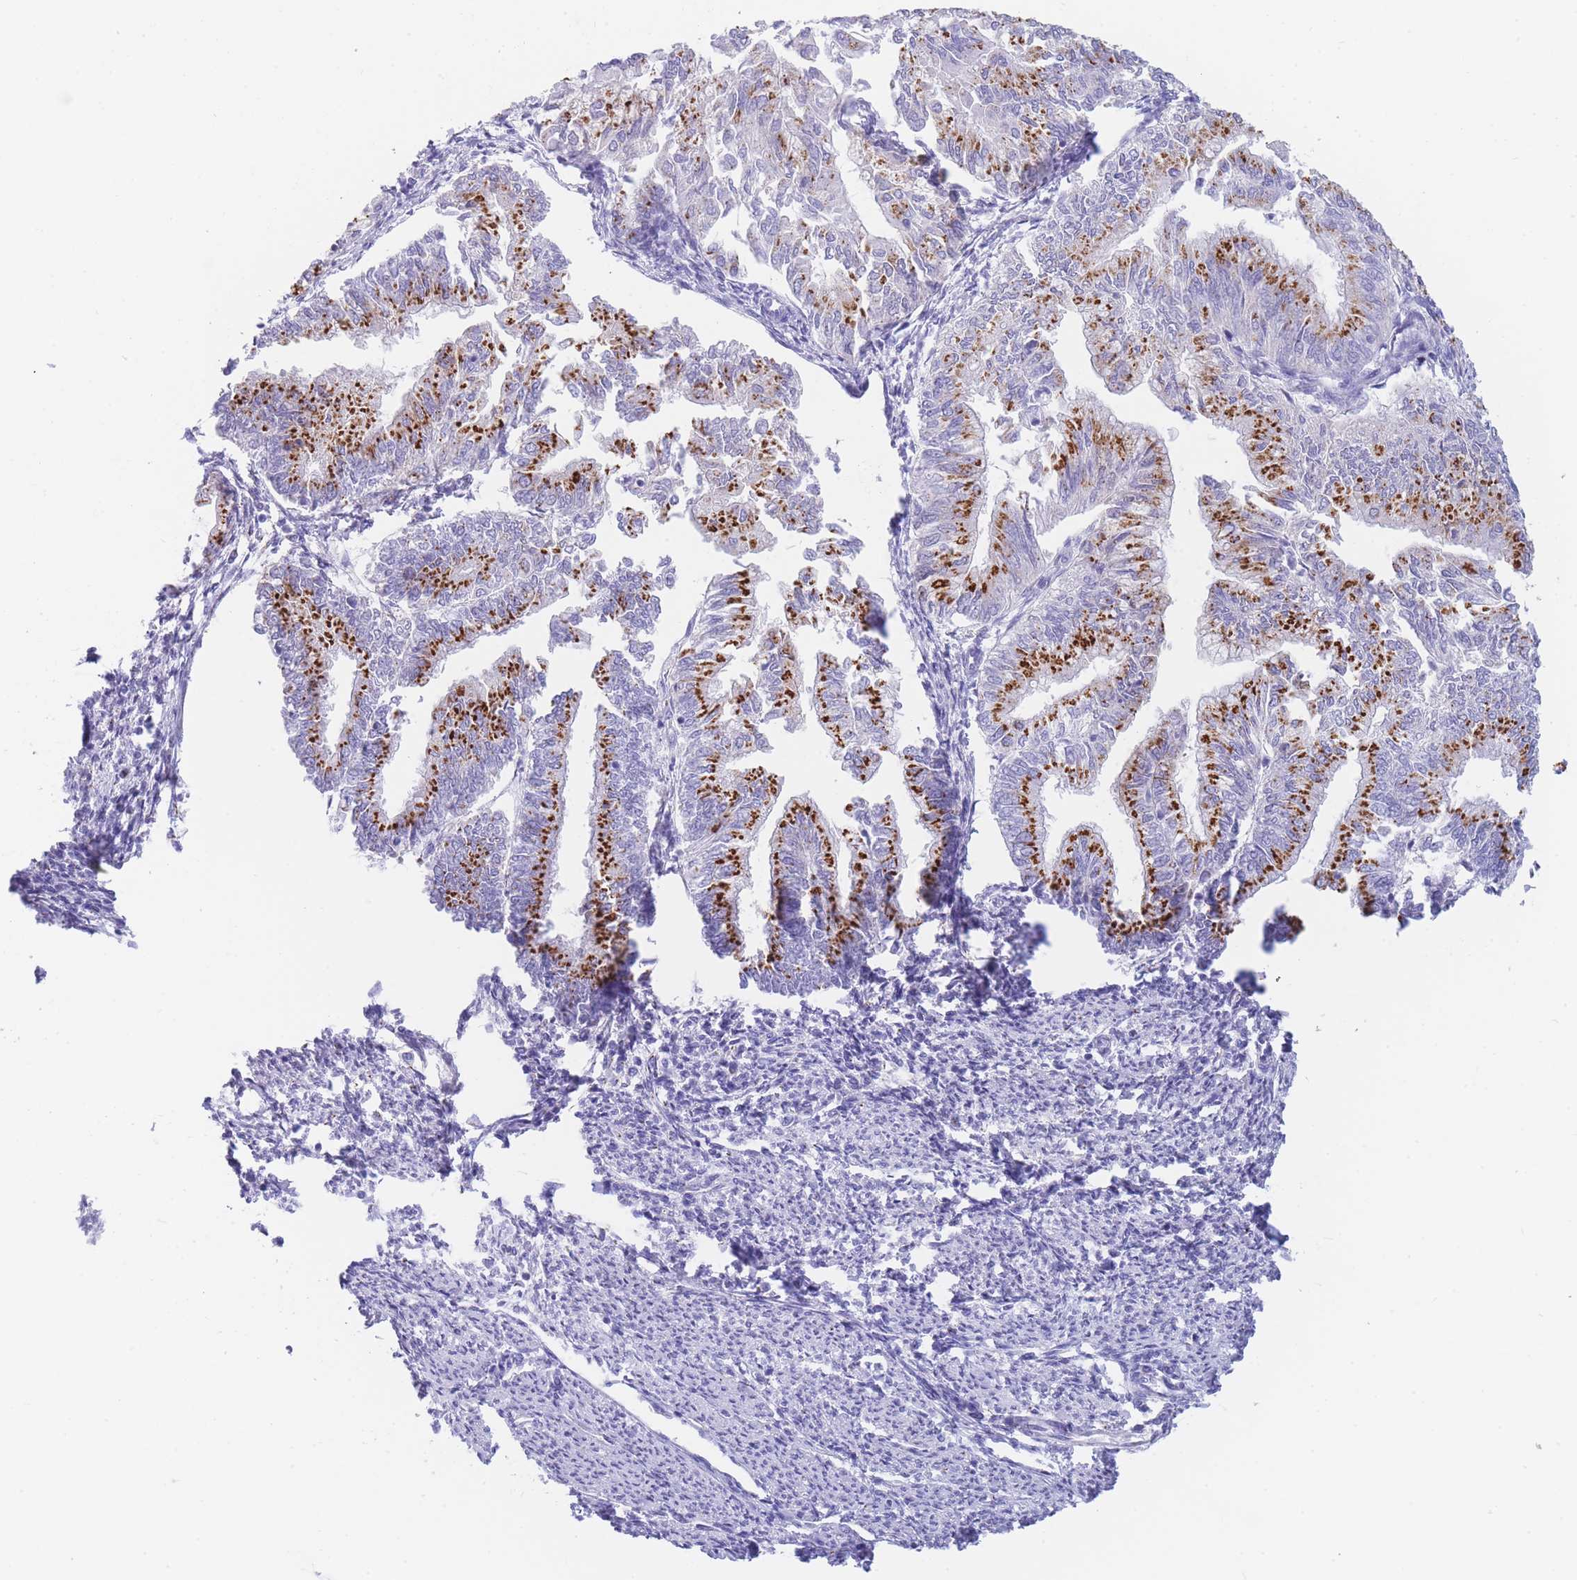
{"staining": {"intensity": "negative", "quantity": "none", "location": "none"}, "tissue": "smooth muscle", "cell_type": "Smooth muscle cells", "image_type": "normal", "snomed": [{"axis": "morphology", "description": "Normal tissue, NOS"}, {"axis": "topography", "description": "Smooth muscle"}, {"axis": "topography", "description": "Uterus"}], "caption": "Smooth muscle stained for a protein using immunohistochemistry (IHC) reveals no expression smooth muscle cells.", "gene": "FAM3C", "patient": {"sex": "female", "age": 59}}